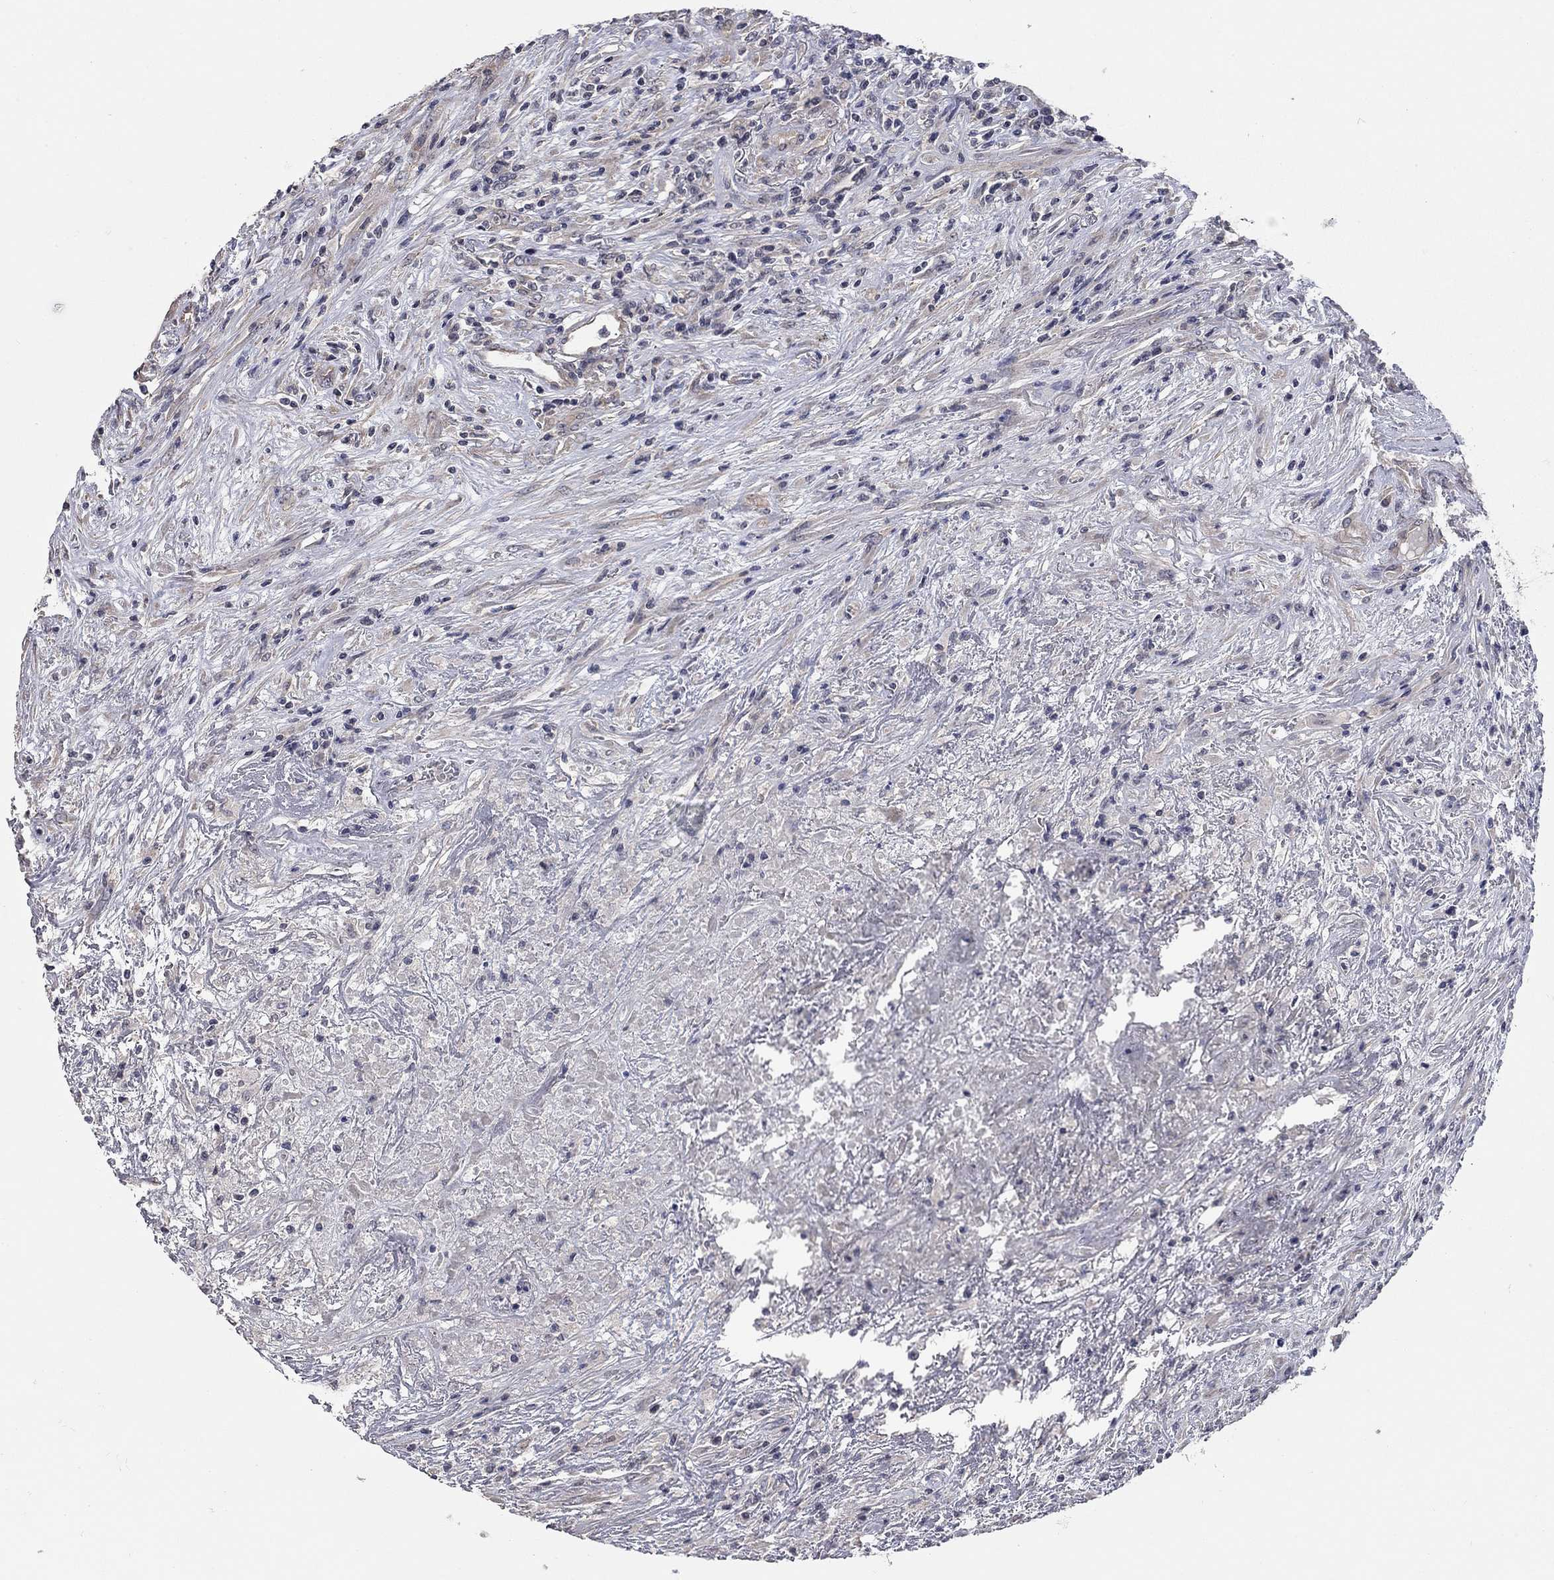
{"staining": {"intensity": "negative", "quantity": "none", "location": "none"}, "tissue": "lymphoma", "cell_type": "Tumor cells", "image_type": "cancer", "snomed": [{"axis": "morphology", "description": "Malignant lymphoma, non-Hodgkin's type, High grade"}, {"axis": "topography", "description": "Lung"}], "caption": "Human lymphoma stained for a protein using immunohistochemistry (IHC) displays no staining in tumor cells.", "gene": "WASF3", "patient": {"sex": "male", "age": 79}}